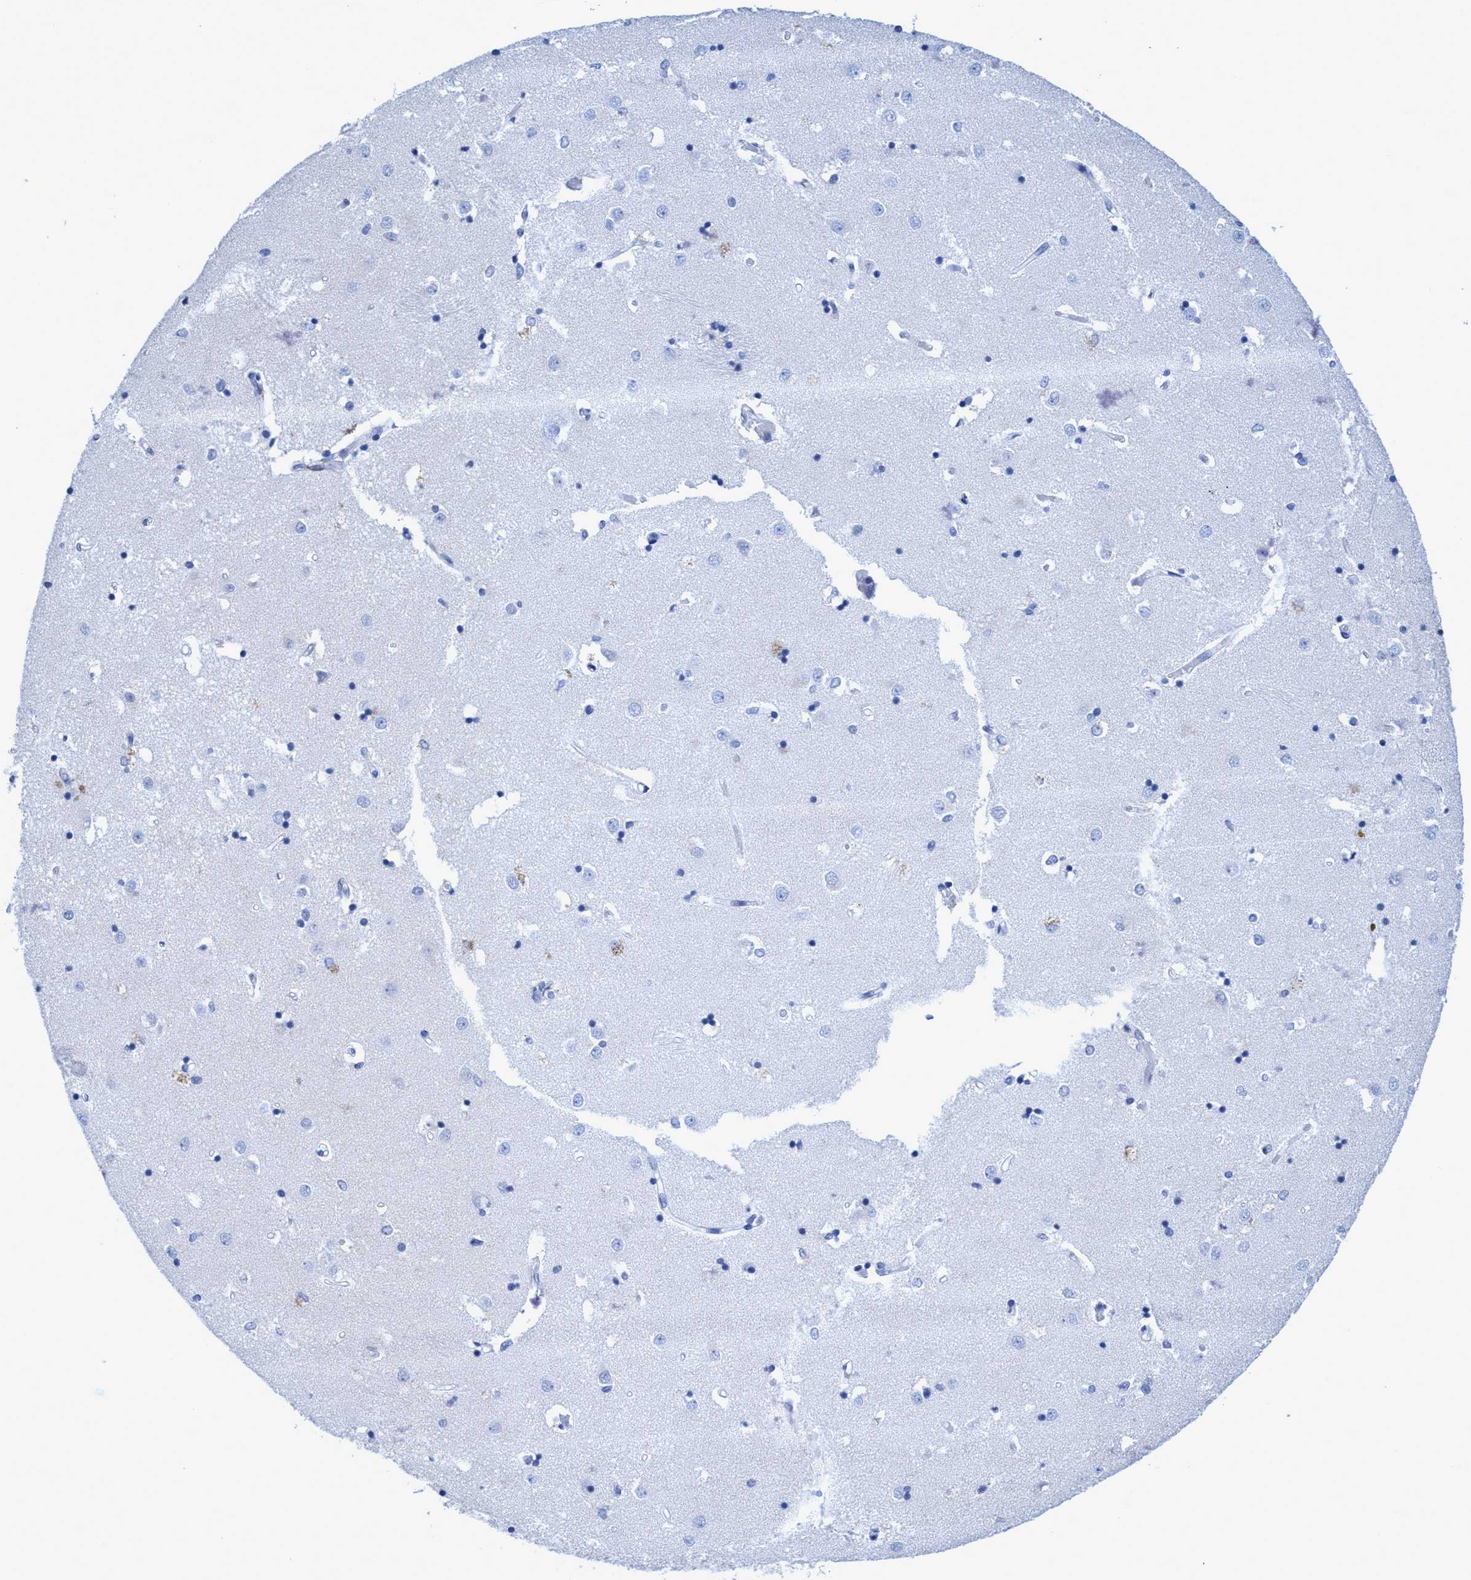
{"staining": {"intensity": "strong", "quantity": "<25%", "location": "cytoplasmic/membranous"}, "tissue": "caudate", "cell_type": "Glial cells", "image_type": "normal", "snomed": [{"axis": "morphology", "description": "Normal tissue, NOS"}, {"axis": "topography", "description": "Lateral ventricle wall"}], "caption": "Glial cells exhibit medium levels of strong cytoplasmic/membranous expression in about <25% of cells in benign human caudate. (DAB IHC, brown staining for protein, blue staining for nuclei).", "gene": "PLPPR1", "patient": {"sex": "male", "age": 45}}